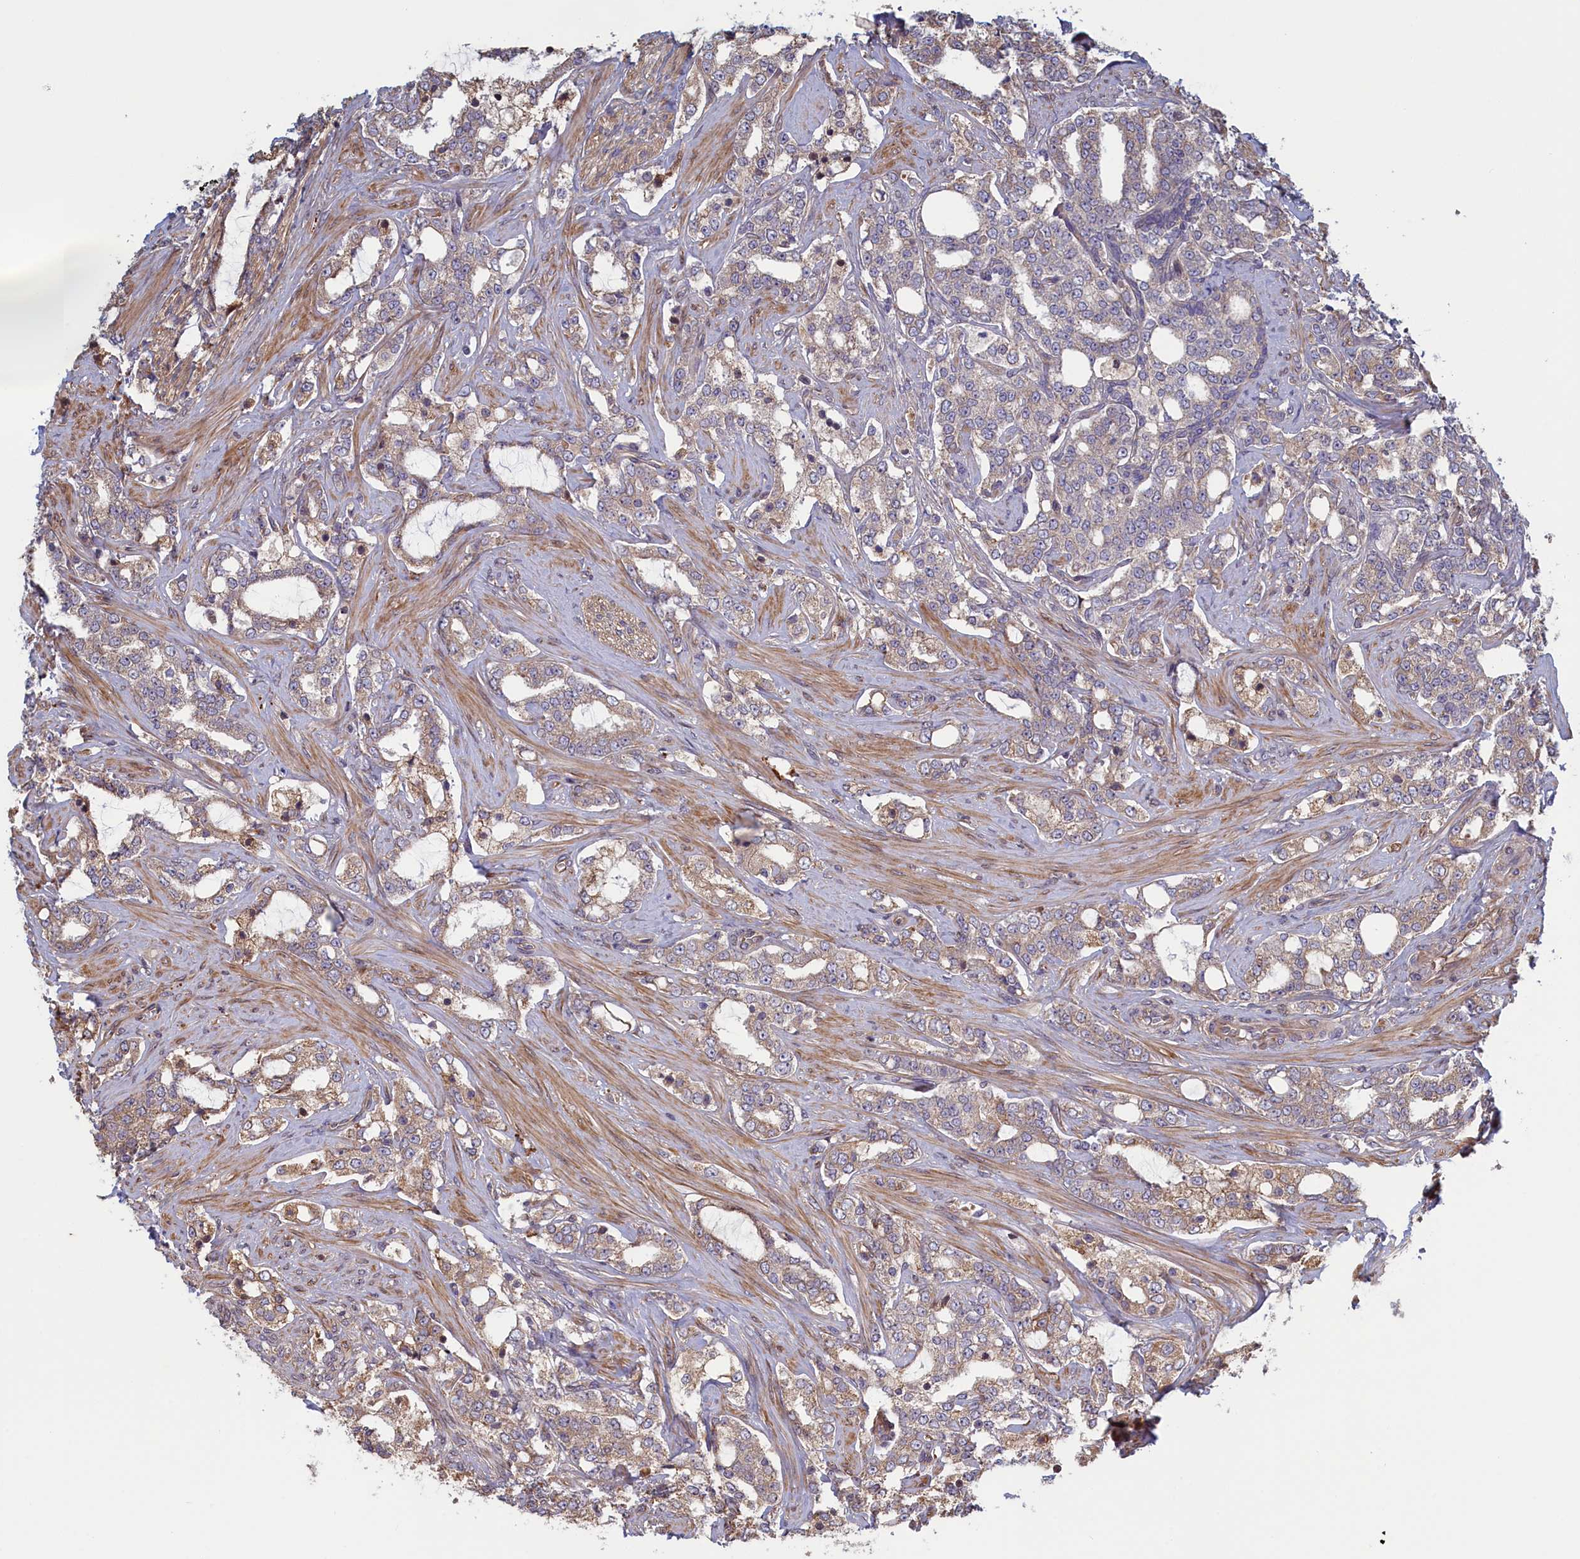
{"staining": {"intensity": "weak", "quantity": "25%-75%", "location": "cytoplasmic/membranous"}, "tissue": "prostate cancer", "cell_type": "Tumor cells", "image_type": "cancer", "snomed": [{"axis": "morphology", "description": "Adenocarcinoma, High grade"}, {"axis": "topography", "description": "Prostate"}], "caption": "Prostate adenocarcinoma (high-grade) was stained to show a protein in brown. There is low levels of weak cytoplasmic/membranous positivity in approximately 25%-75% of tumor cells. (Brightfield microscopy of DAB IHC at high magnification).", "gene": "RILPL1", "patient": {"sex": "male", "age": 64}}